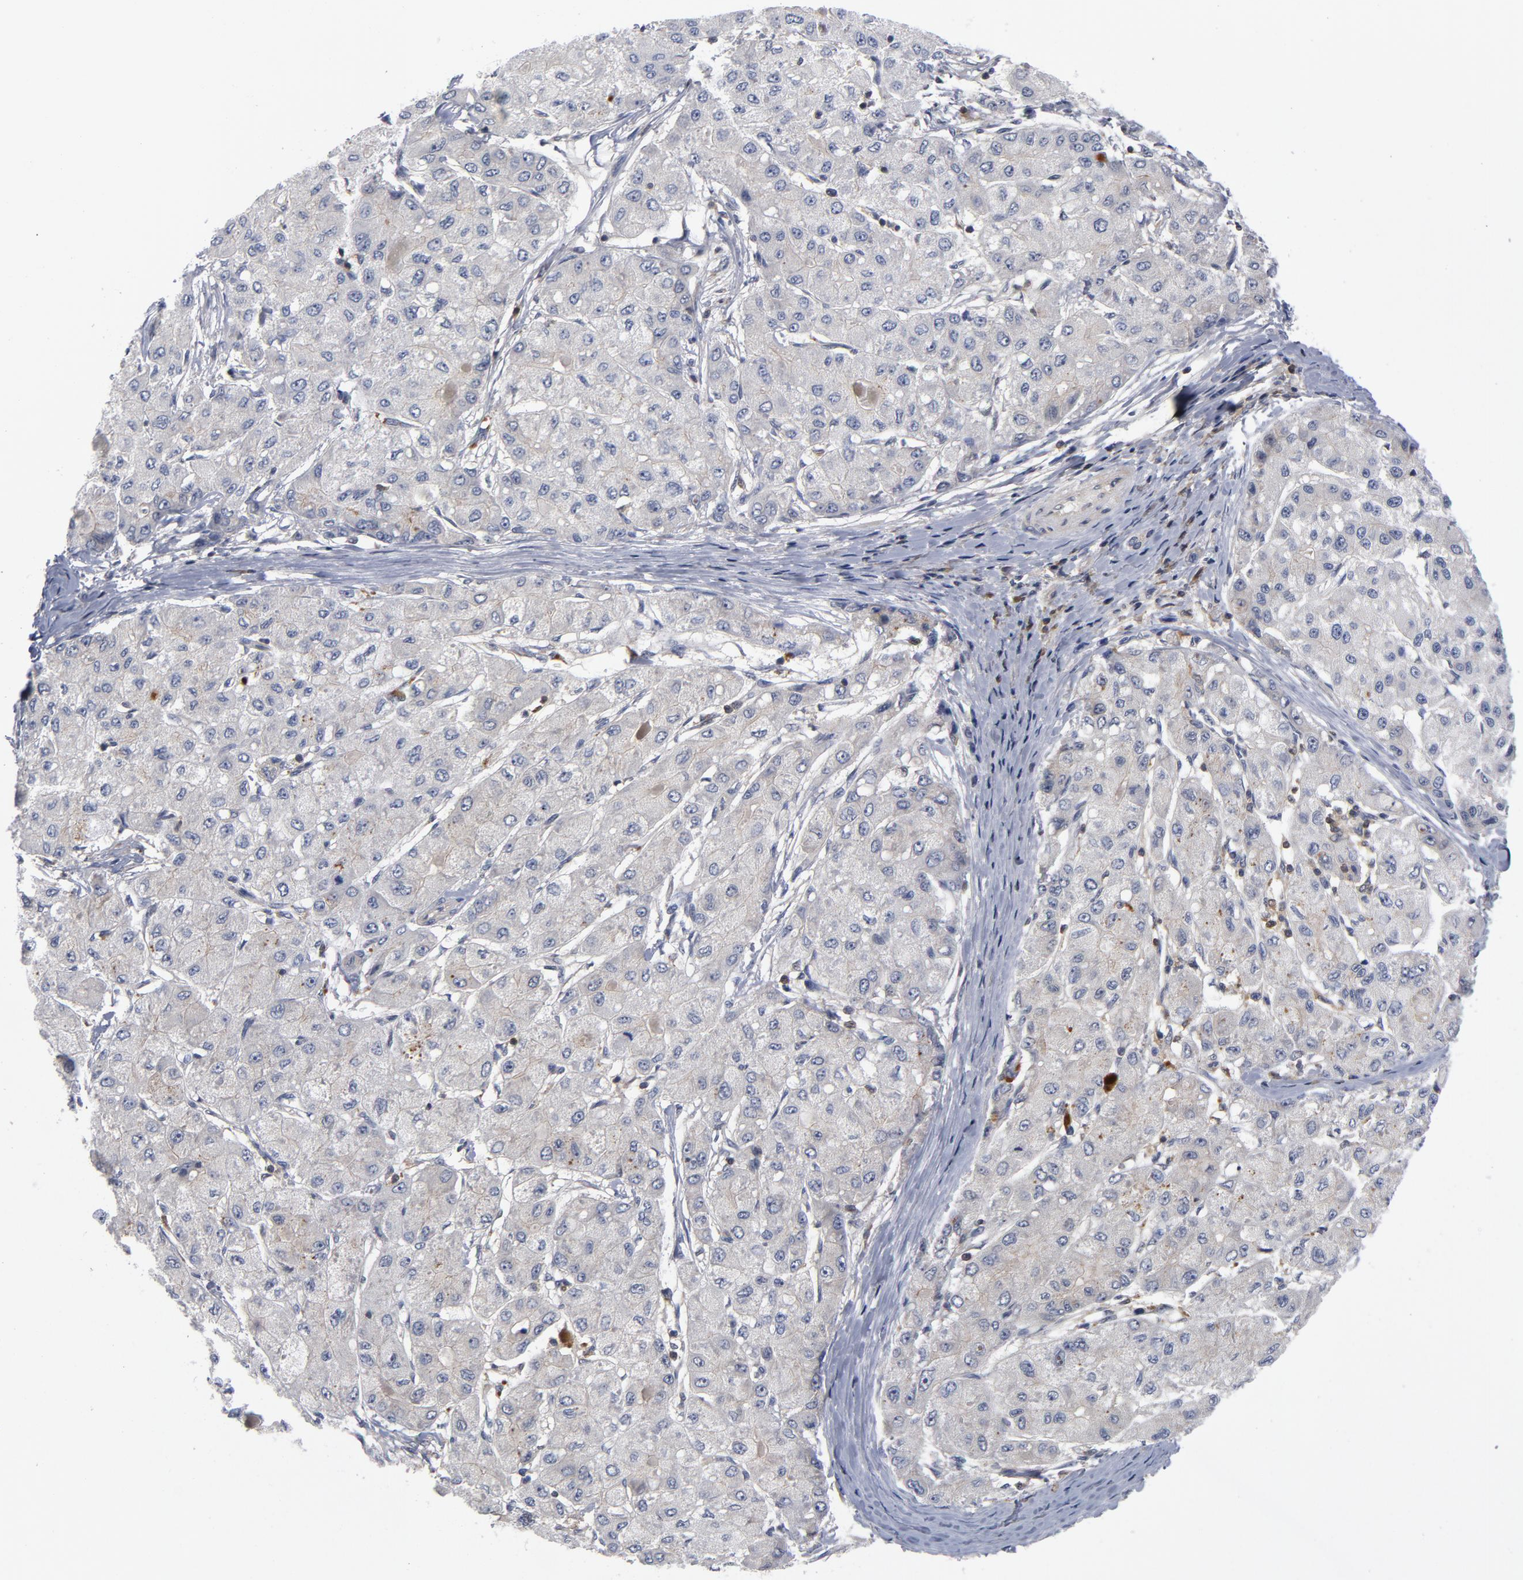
{"staining": {"intensity": "negative", "quantity": "none", "location": "none"}, "tissue": "liver cancer", "cell_type": "Tumor cells", "image_type": "cancer", "snomed": [{"axis": "morphology", "description": "Carcinoma, Hepatocellular, NOS"}, {"axis": "topography", "description": "Liver"}], "caption": "Tumor cells are negative for brown protein staining in liver hepatocellular carcinoma.", "gene": "TRADD", "patient": {"sex": "male", "age": 80}}